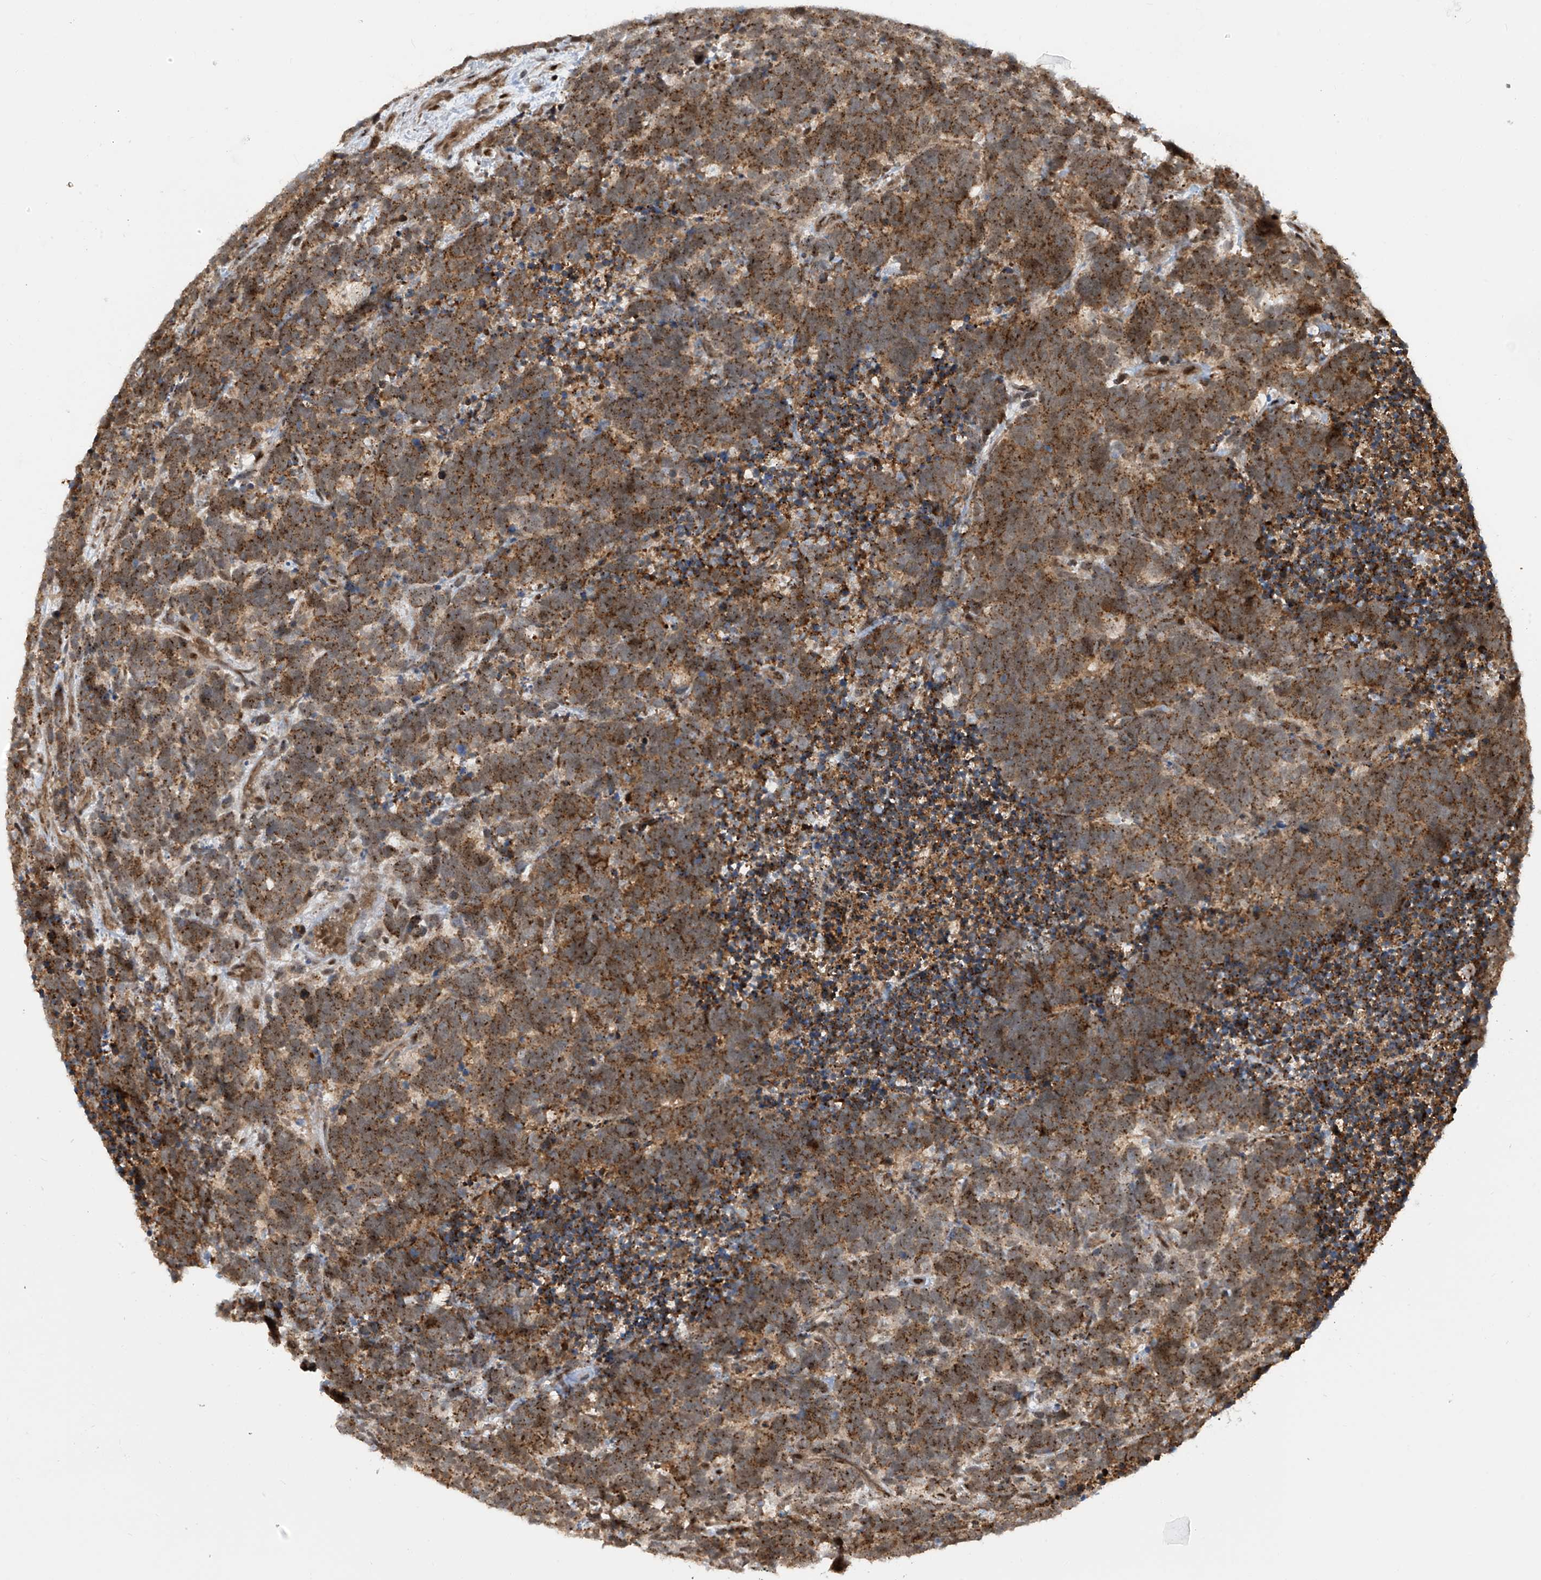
{"staining": {"intensity": "moderate", "quantity": ">75%", "location": "cytoplasmic/membranous"}, "tissue": "carcinoid", "cell_type": "Tumor cells", "image_type": "cancer", "snomed": [{"axis": "morphology", "description": "Carcinoma, NOS"}, {"axis": "morphology", "description": "Carcinoid, malignant, NOS"}, {"axis": "topography", "description": "Urinary bladder"}], "caption": "Immunohistochemistry micrograph of neoplastic tissue: human carcinoid (malignant) stained using IHC displays medium levels of moderate protein expression localized specifically in the cytoplasmic/membranous of tumor cells, appearing as a cytoplasmic/membranous brown color.", "gene": "LAGE3", "patient": {"sex": "male", "age": 57}}